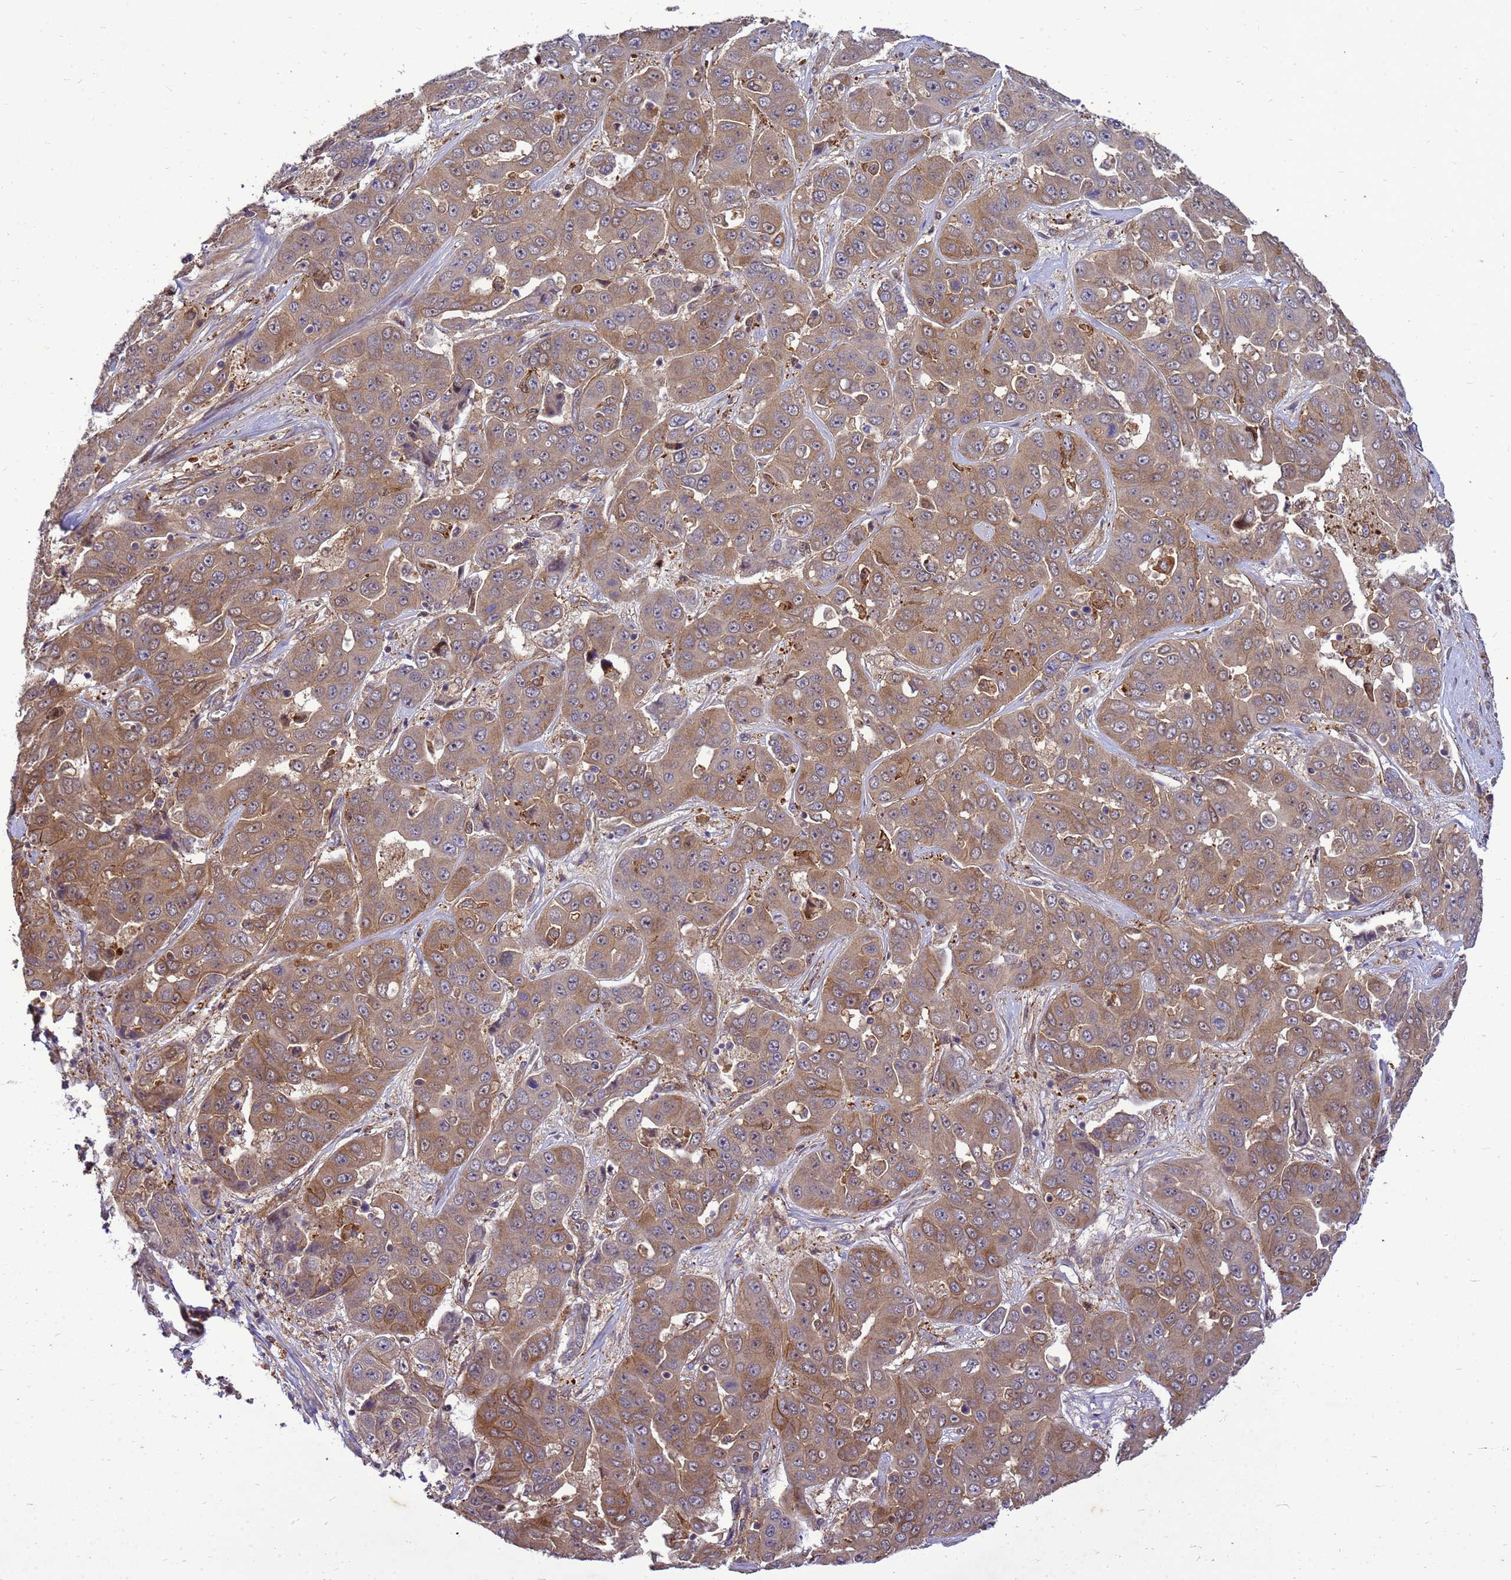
{"staining": {"intensity": "negative", "quantity": "none", "location": "none"}, "tissue": "liver cancer", "cell_type": "Tumor cells", "image_type": "cancer", "snomed": [{"axis": "morphology", "description": "Cholangiocarcinoma"}, {"axis": "topography", "description": "Liver"}], "caption": "IHC of liver cholangiocarcinoma demonstrates no positivity in tumor cells.", "gene": "RNF215", "patient": {"sex": "female", "age": 52}}